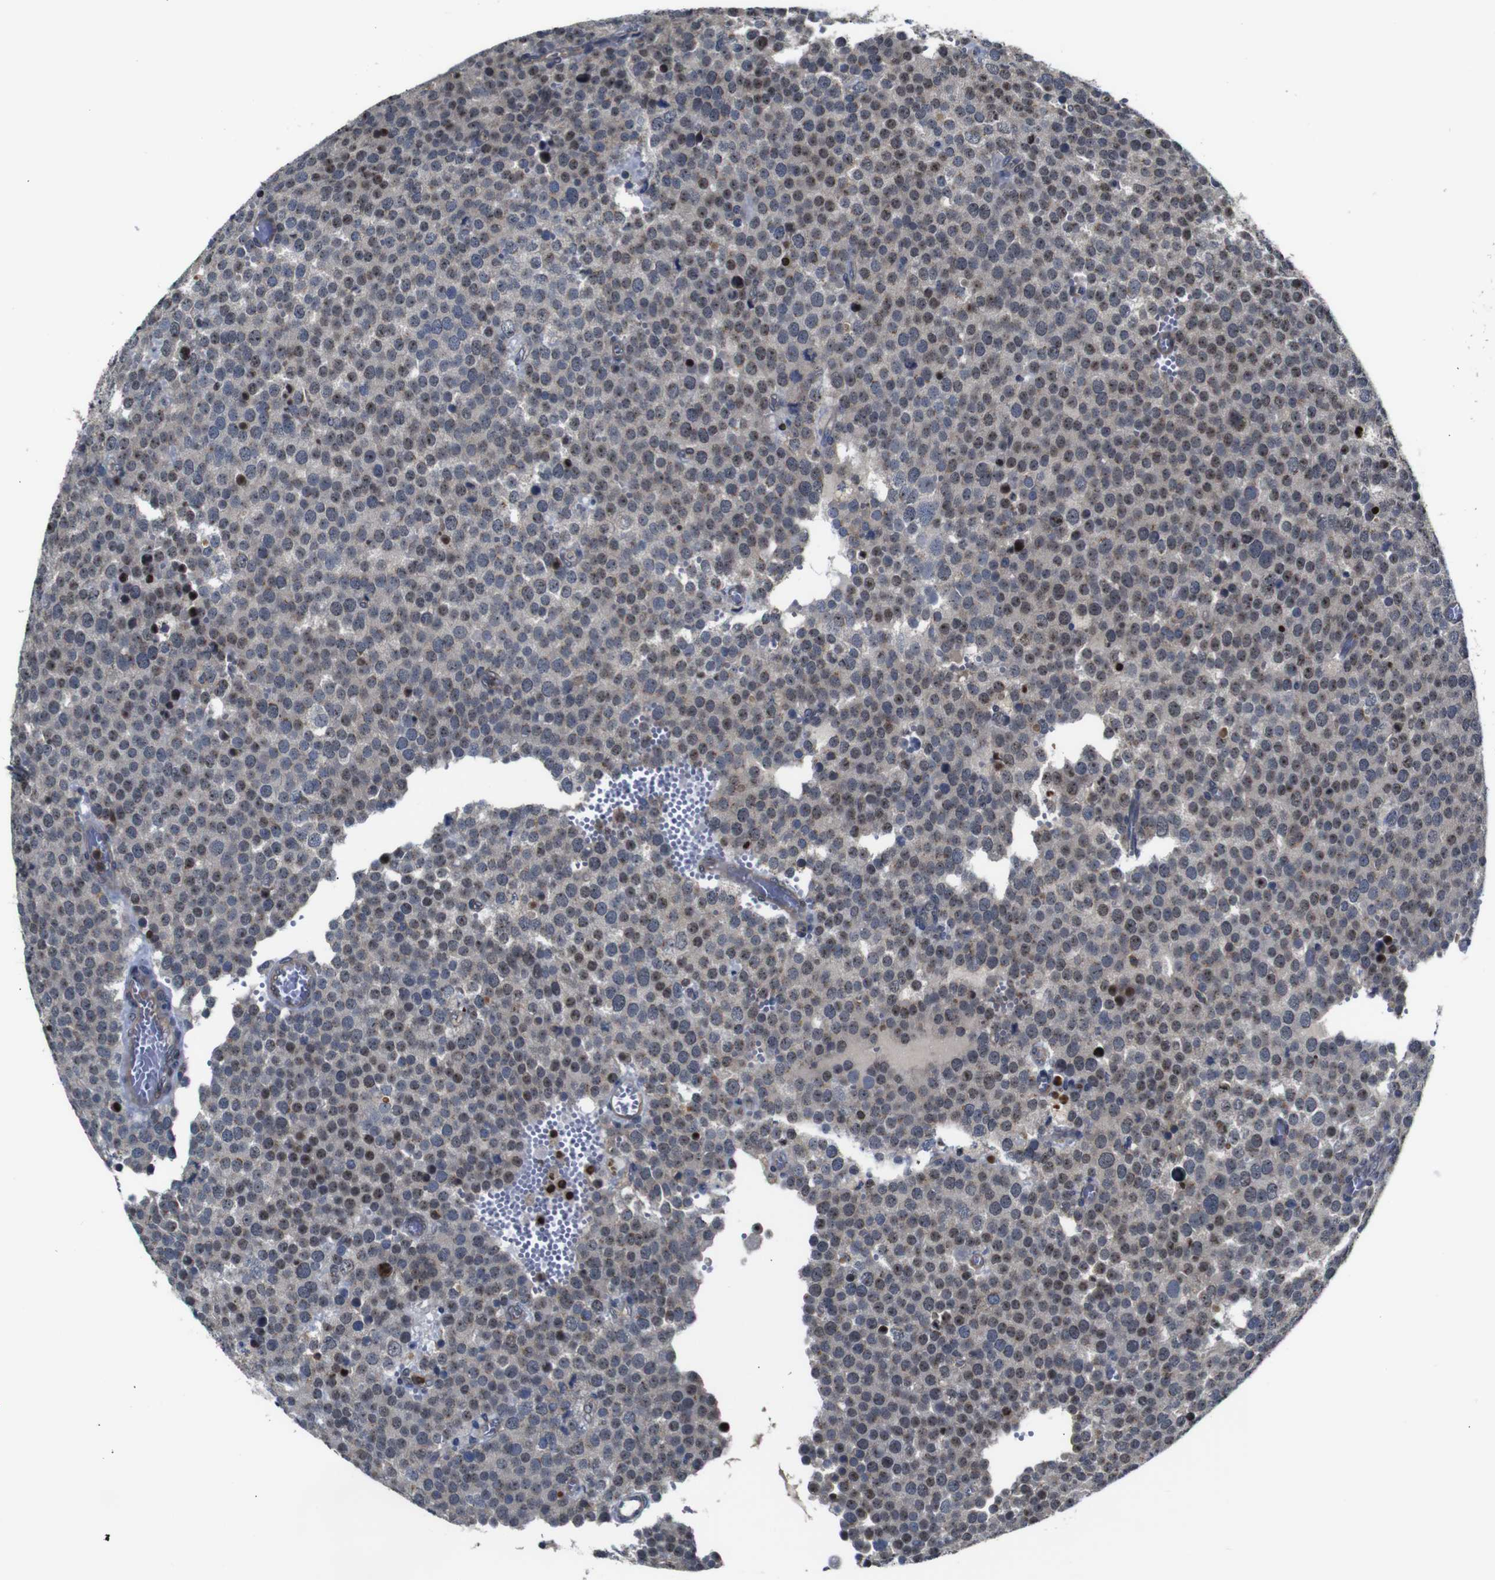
{"staining": {"intensity": "weak", "quantity": ">75%", "location": "nuclear"}, "tissue": "testis cancer", "cell_type": "Tumor cells", "image_type": "cancer", "snomed": [{"axis": "morphology", "description": "Normal tissue, NOS"}, {"axis": "morphology", "description": "Seminoma, NOS"}, {"axis": "topography", "description": "Testis"}], "caption": "Human testis cancer stained with a protein marker exhibits weak staining in tumor cells.", "gene": "BRWD3", "patient": {"sex": "male", "age": 71}}